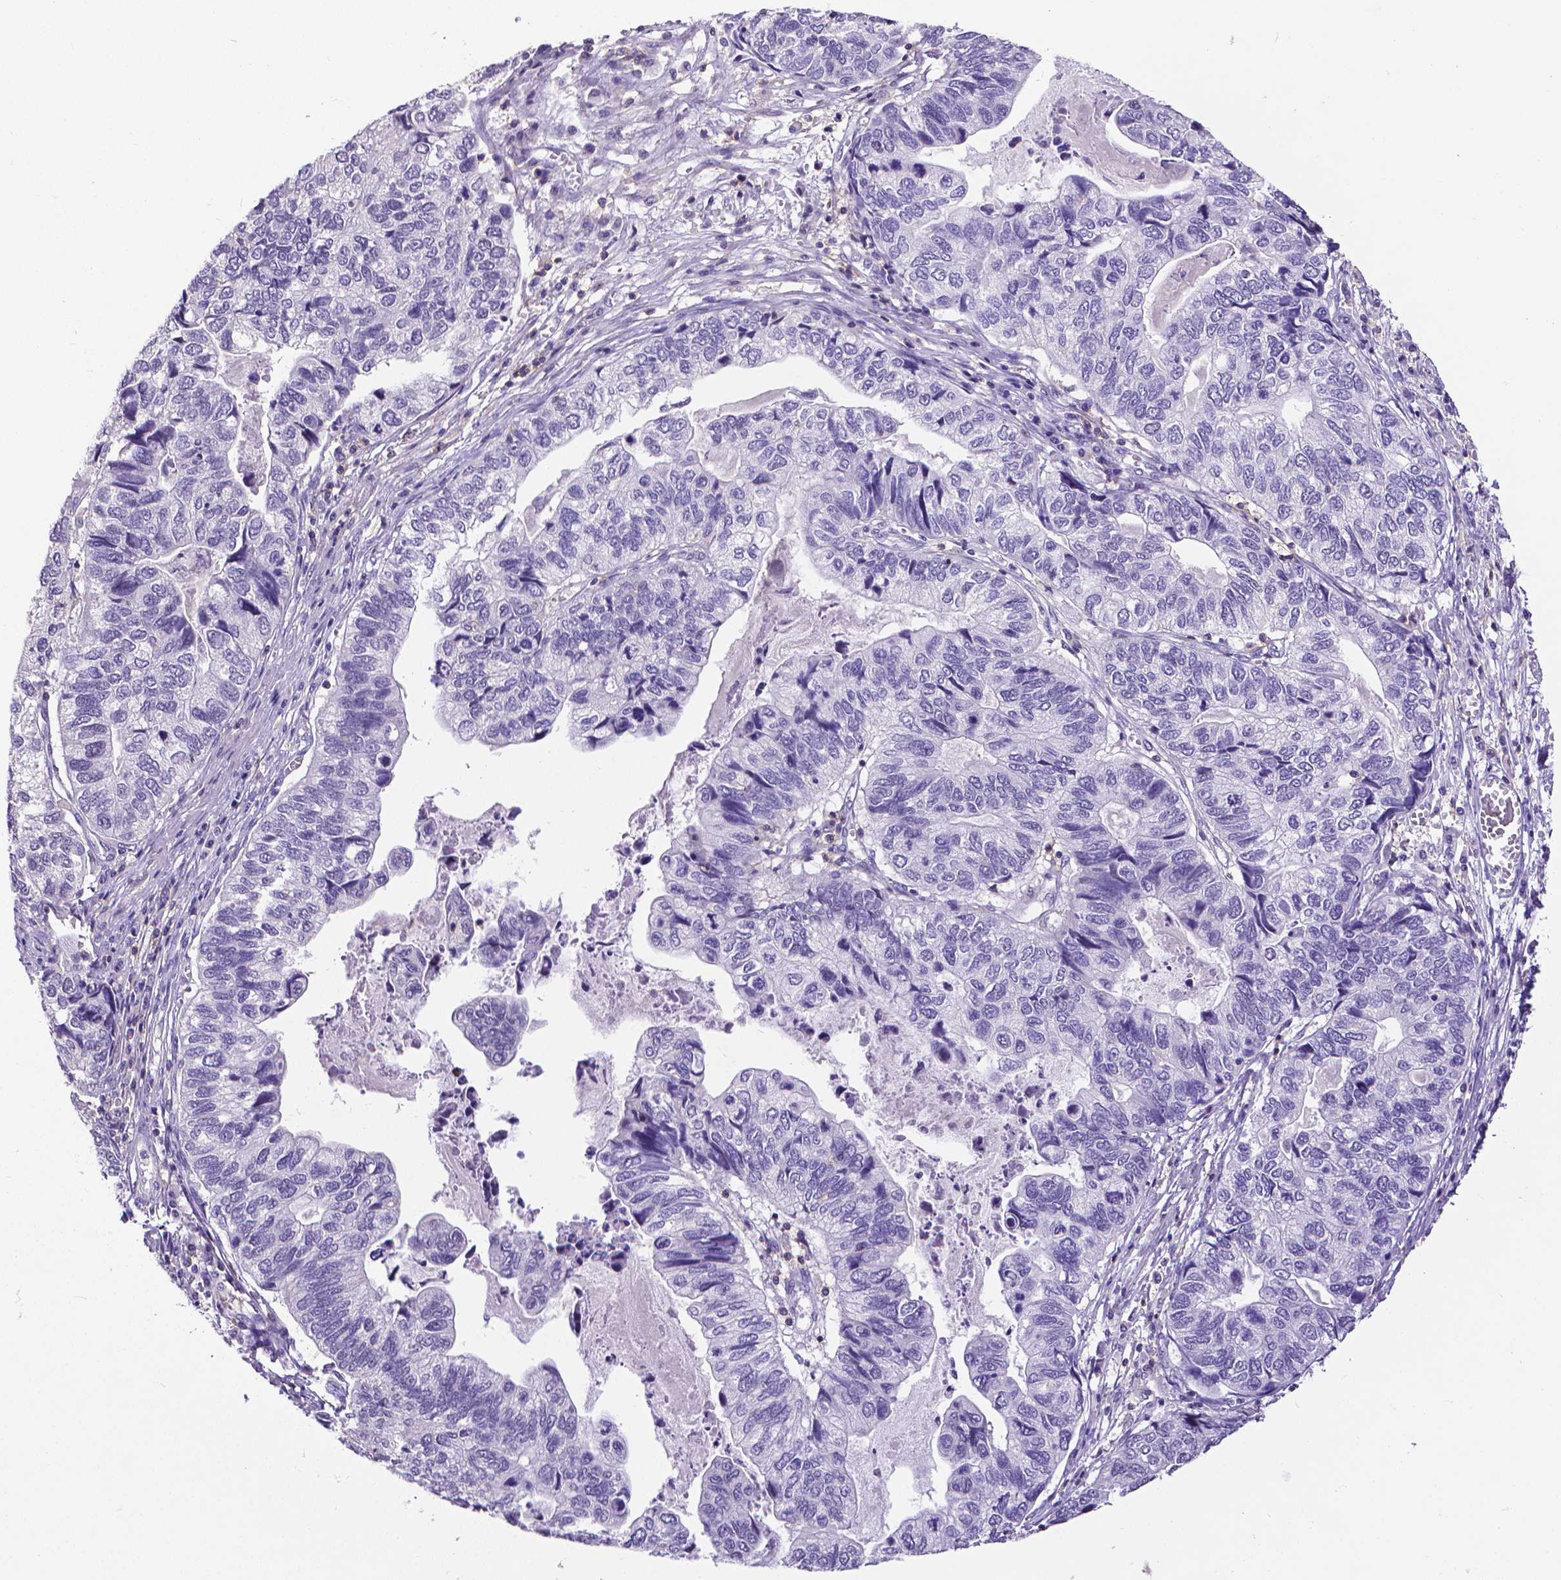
{"staining": {"intensity": "negative", "quantity": "none", "location": "none"}, "tissue": "stomach cancer", "cell_type": "Tumor cells", "image_type": "cancer", "snomed": [{"axis": "morphology", "description": "Adenocarcinoma, NOS"}, {"axis": "topography", "description": "Stomach, upper"}], "caption": "The histopathology image displays no significant positivity in tumor cells of stomach adenocarcinoma. (DAB immunohistochemistry (IHC) visualized using brightfield microscopy, high magnification).", "gene": "CD4", "patient": {"sex": "female", "age": 67}}